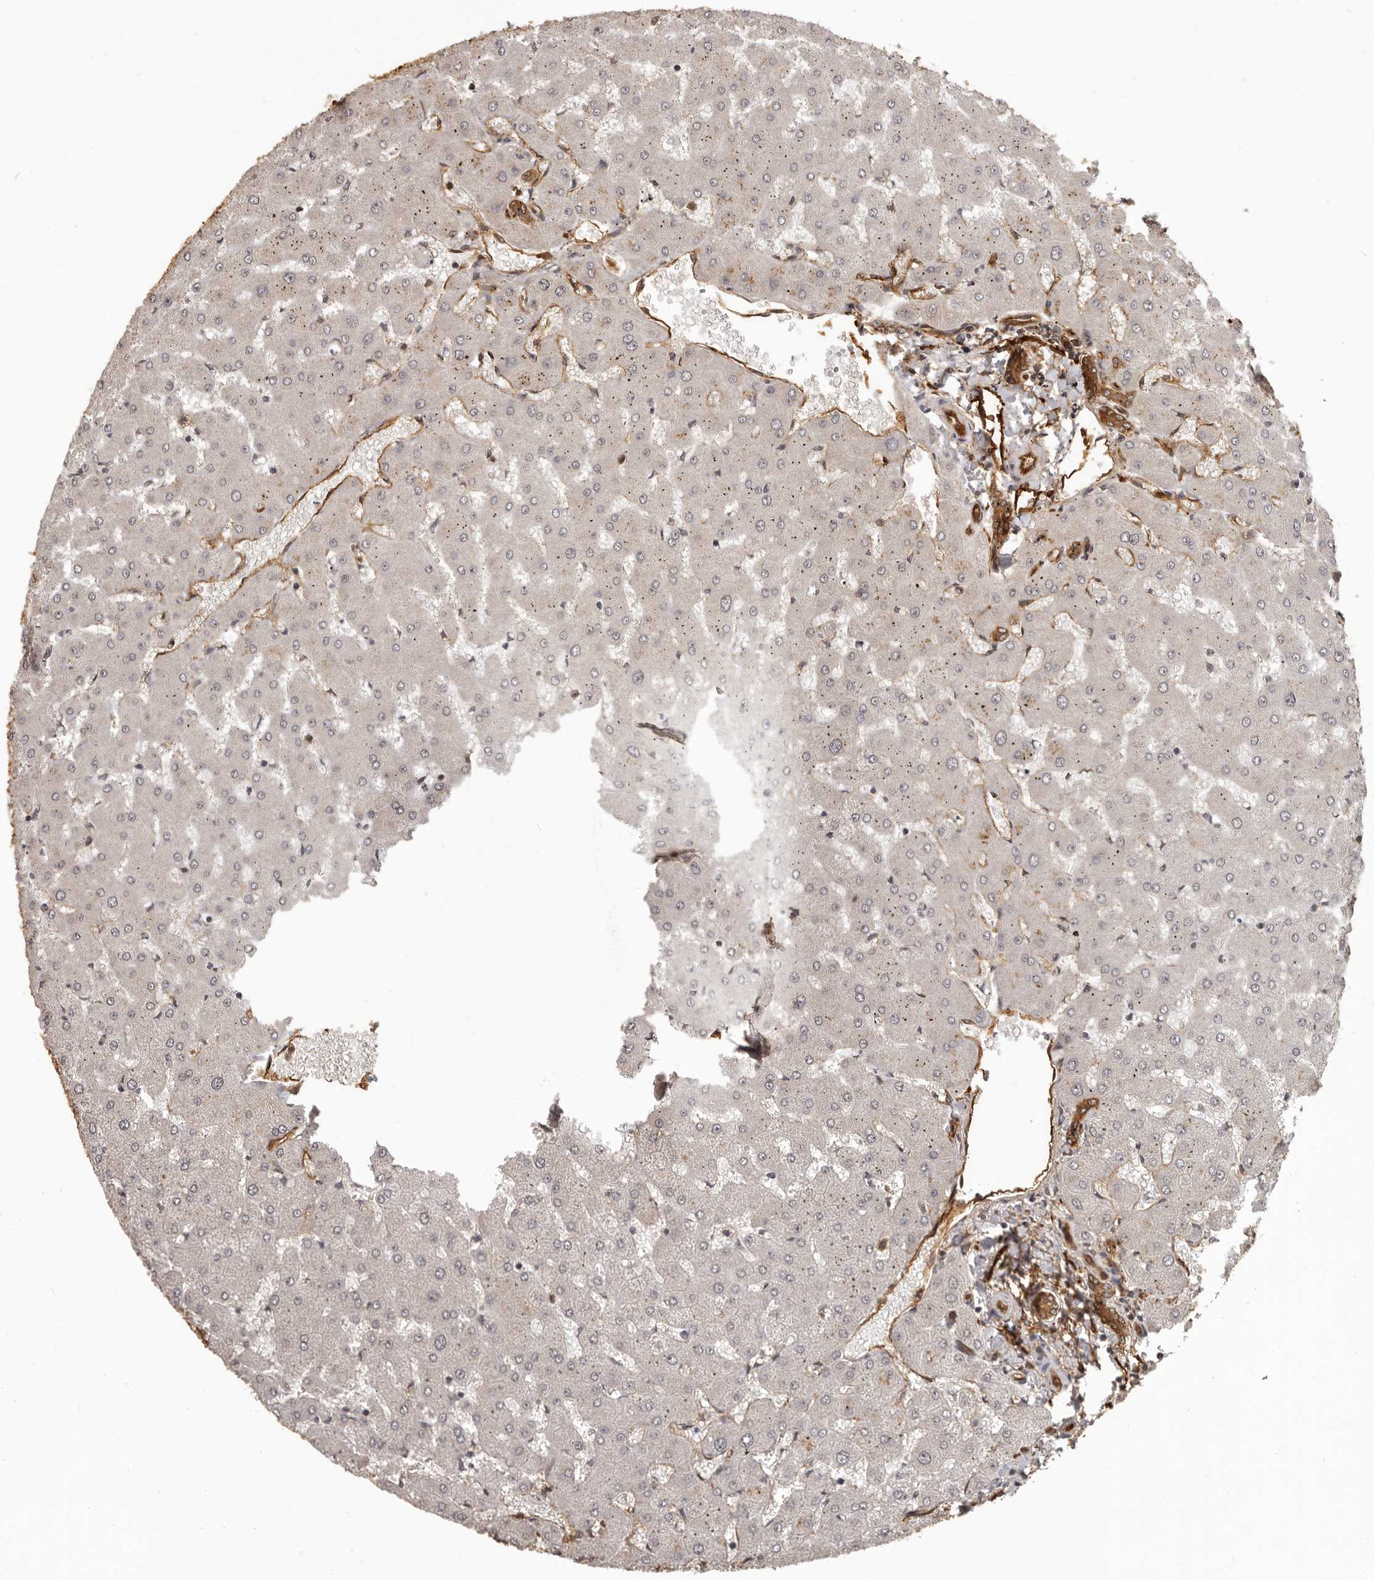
{"staining": {"intensity": "strong", "quantity": ">75%", "location": "cytoplasmic/membranous"}, "tissue": "liver", "cell_type": "Cholangiocytes", "image_type": "normal", "snomed": [{"axis": "morphology", "description": "Normal tissue, NOS"}, {"axis": "topography", "description": "Liver"}], "caption": "Protein expression analysis of unremarkable human liver reveals strong cytoplasmic/membranous expression in approximately >75% of cholangiocytes. The protein is stained brown, and the nuclei are stained in blue (DAB IHC with brightfield microscopy, high magnification).", "gene": "SLITRK6", "patient": {"sex": "female", "age": 63}}